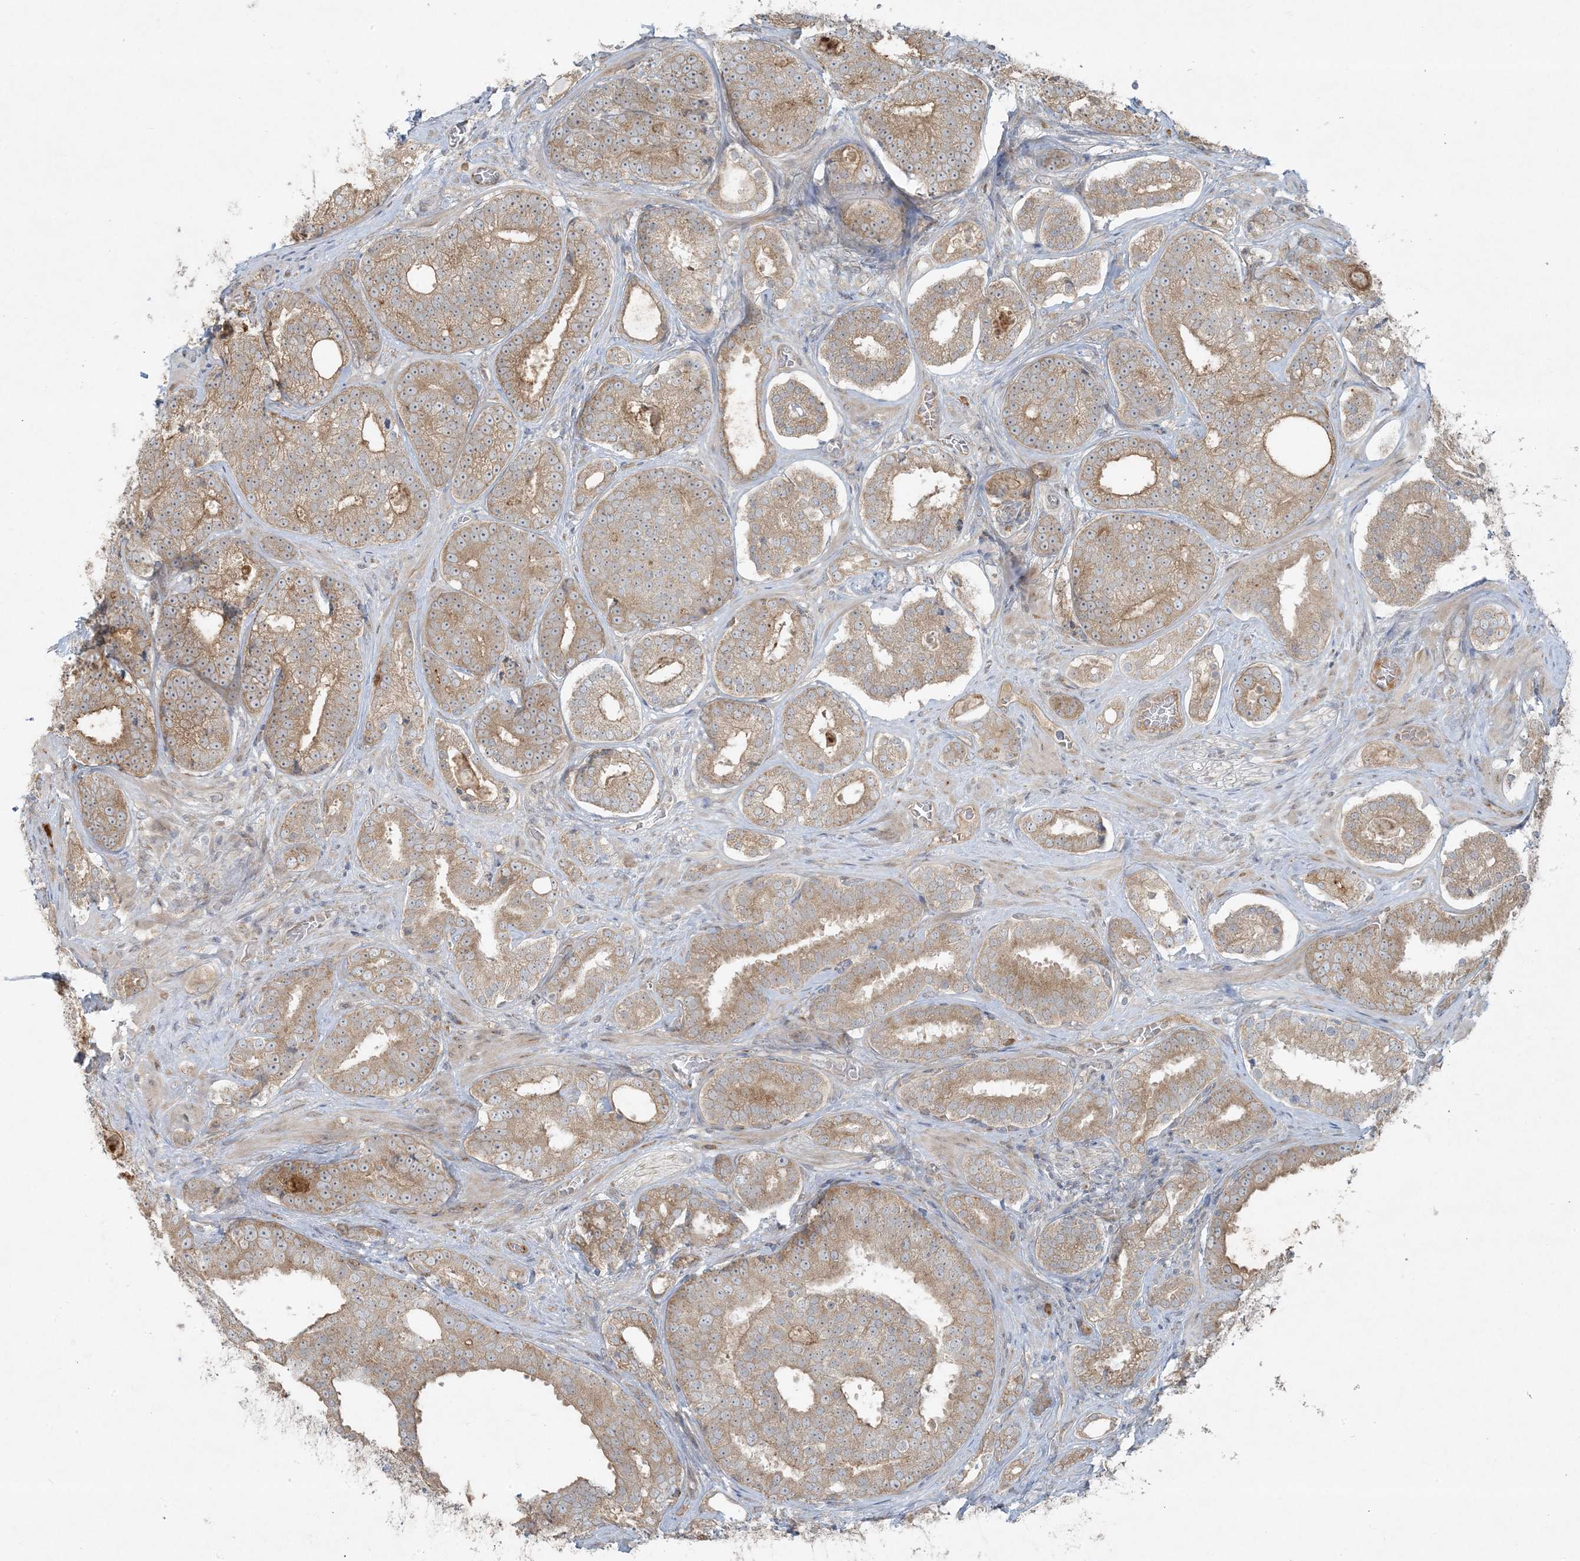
{"staining": {"intensity": "moderate", "quantity": ">75%", "location": "cytoplasmic/membranous"}, "tissue": "prostate cancer", "cell_type": "Tumor cells", "image_type": "cancer", "snomed": [{"axis": "morphology", "description": "Adenocarcinoma, High grade"}, {"axis": "topography", "description": "Prostate"}], "caption": "Tumor cells show medium levels of moderate cytoplasmic/membranous expression in approximately >75% of cells in human prostate cancer (high-grade adenocarcinoma). Nuclei are stained in blue.", "gene": "ZNF263", "patient": {"sex": "male", "age": 60}}